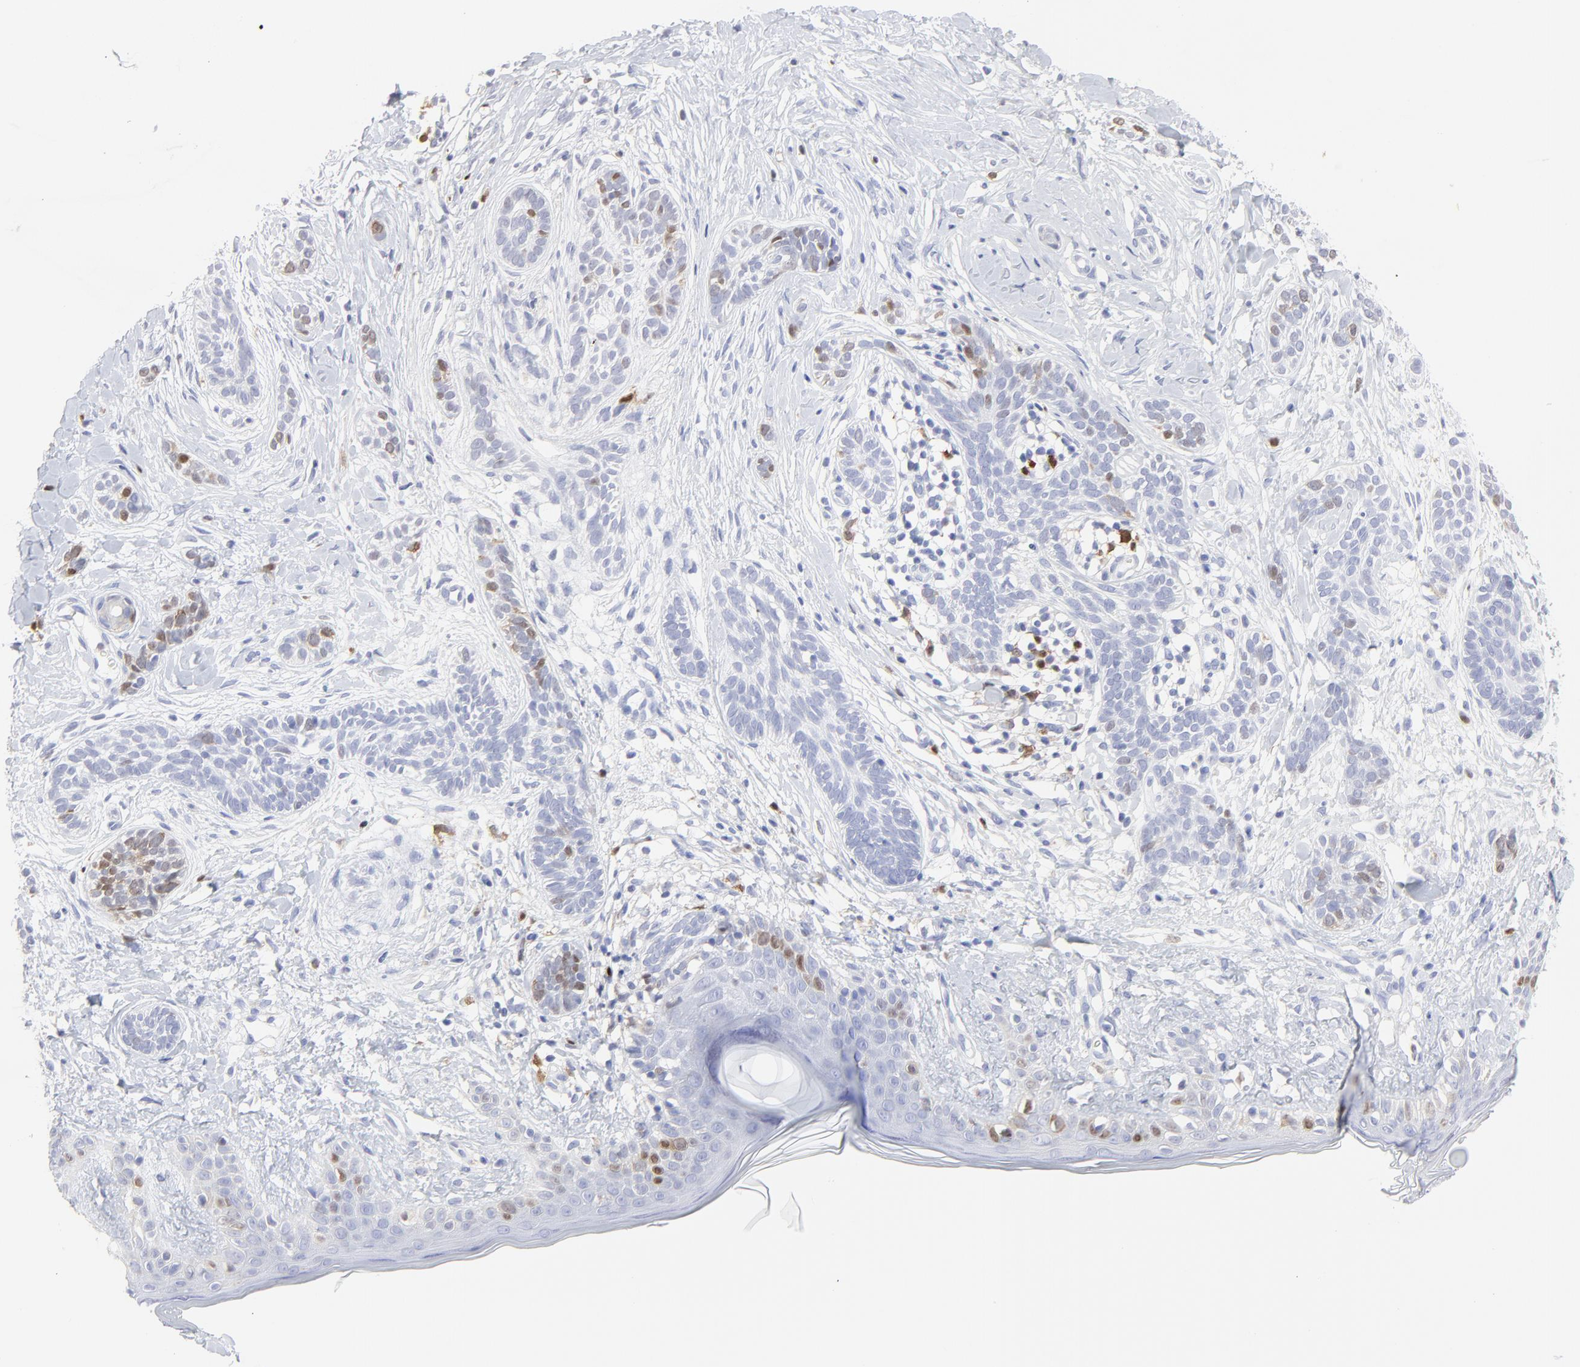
{"staining": {"intensity": "moderate", "quantity": "<25%", "location": "nuclear"}, "tissue": "skin cancer", "cell_type": "Tumor cells", "image_type": "cancer", "snomed": [{"axis": "morphology", "description": "Normal tissue, NOS"}, {"axis": "morphology", "description": "Basal cell carcinoma"}, {"axis": "topography", "description": "Skin"}], "caption": "IHC staining of skin cancer (basal cell carcinoma), which exhibits low levels of moderate nuclear positivity in approximately <25% of tumor cells indicating moderate nuclear protein positivity. The staining was performed using DAB (brown) for protein detection and nuclei were counterstained in hematoxylin (blue).", "gene": "NCAPH", "patient": {"sex": "male", "age": 63}}